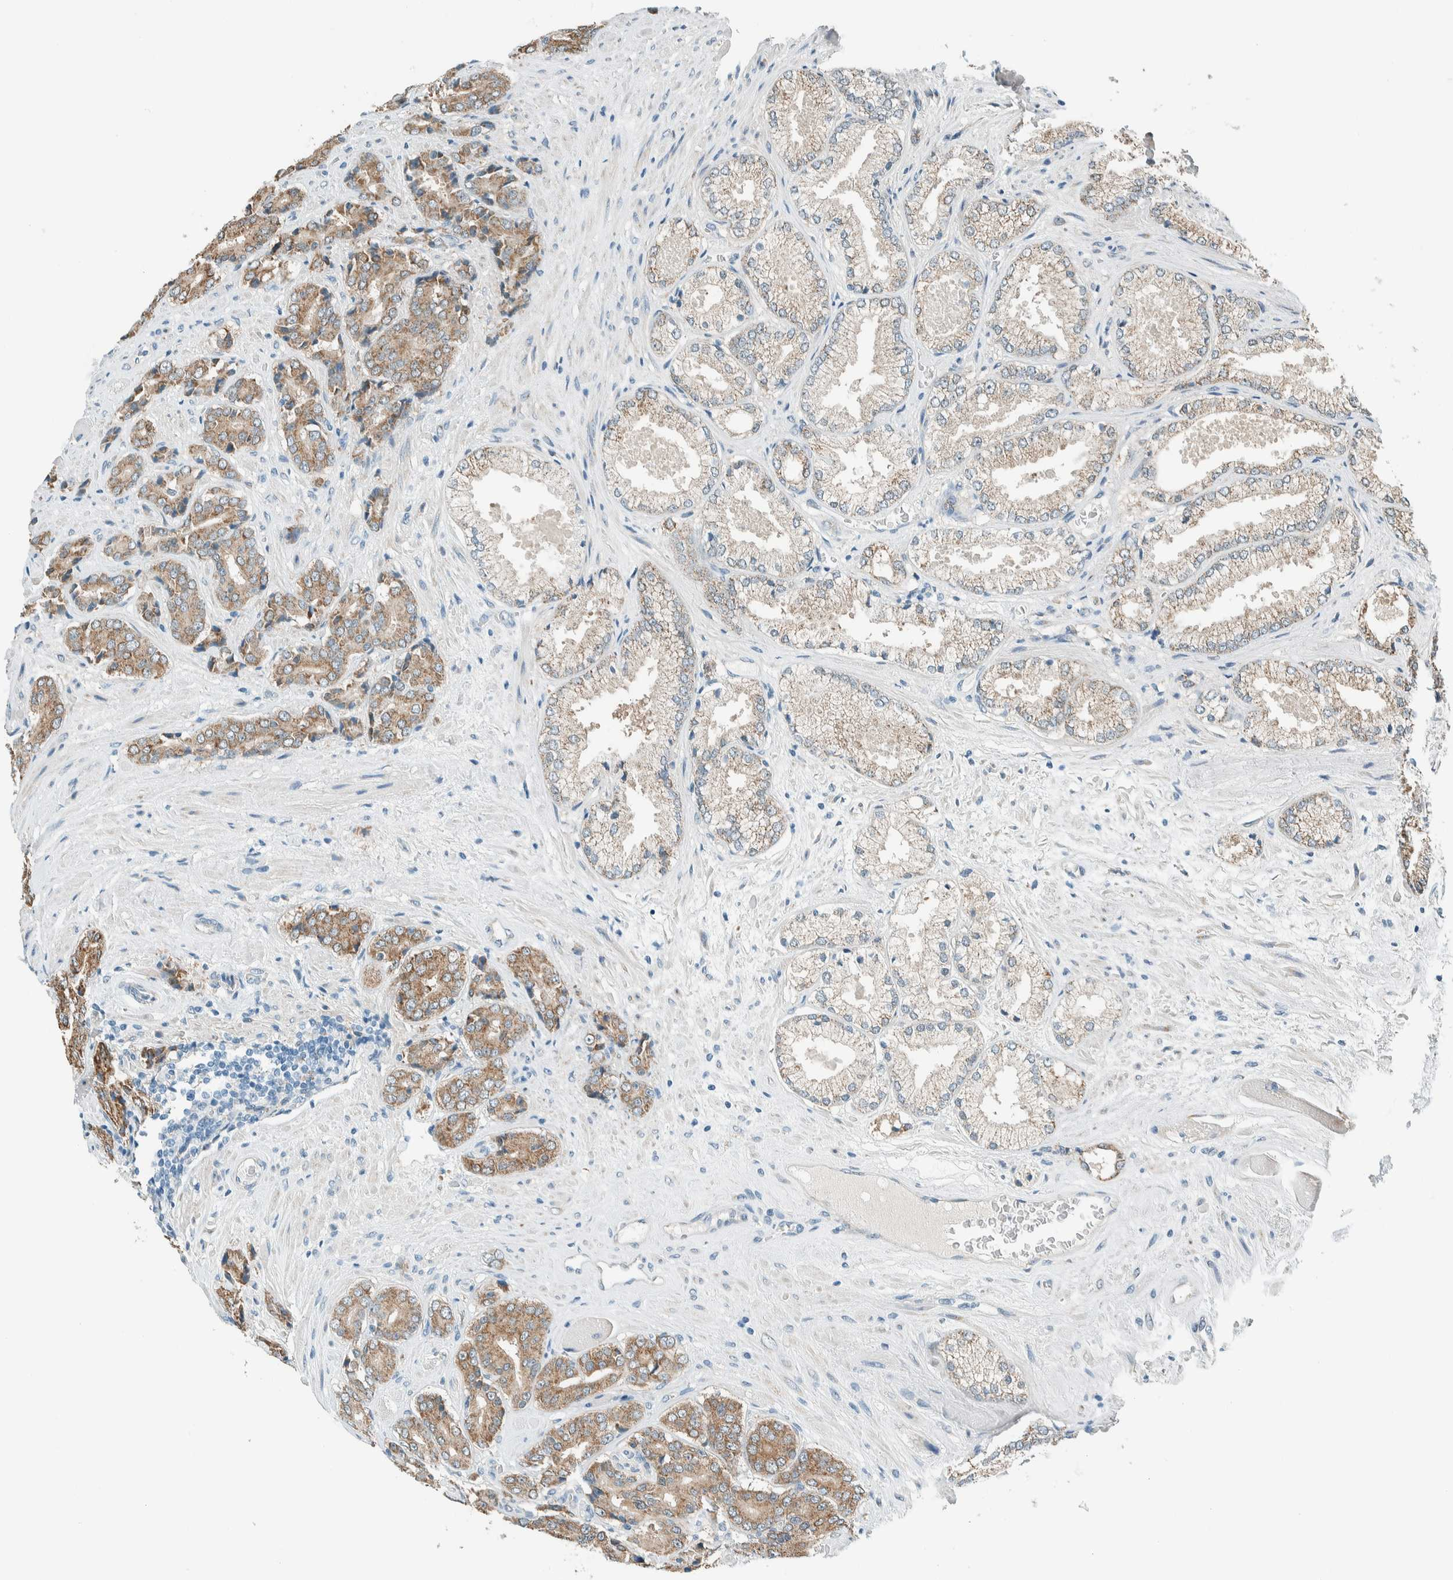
{"staining": {"intensity": "moderate", "quantity": ">75%", "location": "cytoplasmic/membranous"}, "tissue": "prostate cancer", "cell_type": "Tumor cells", "image_type": "cancer", "snomed": [{"axis": "morphology", "description": "Adenocarcinoma, High grade"}, {"axis": "topography", "description": "Prostate"}], "caption": "High-magnification brightfield microscopy of prostate cancer stained with DAB (3,3'-diaminobenzidine) (brown) and counterstained with hematoxylin (blue). tumor cells exhibit moderate cytoplasmic/membranous staining is present in about>75% of cells. (IHC, brightfield microscopy, high magnification).", "gene": "ALDH7A1", "patient": {"sex": "male", "age": 71}}